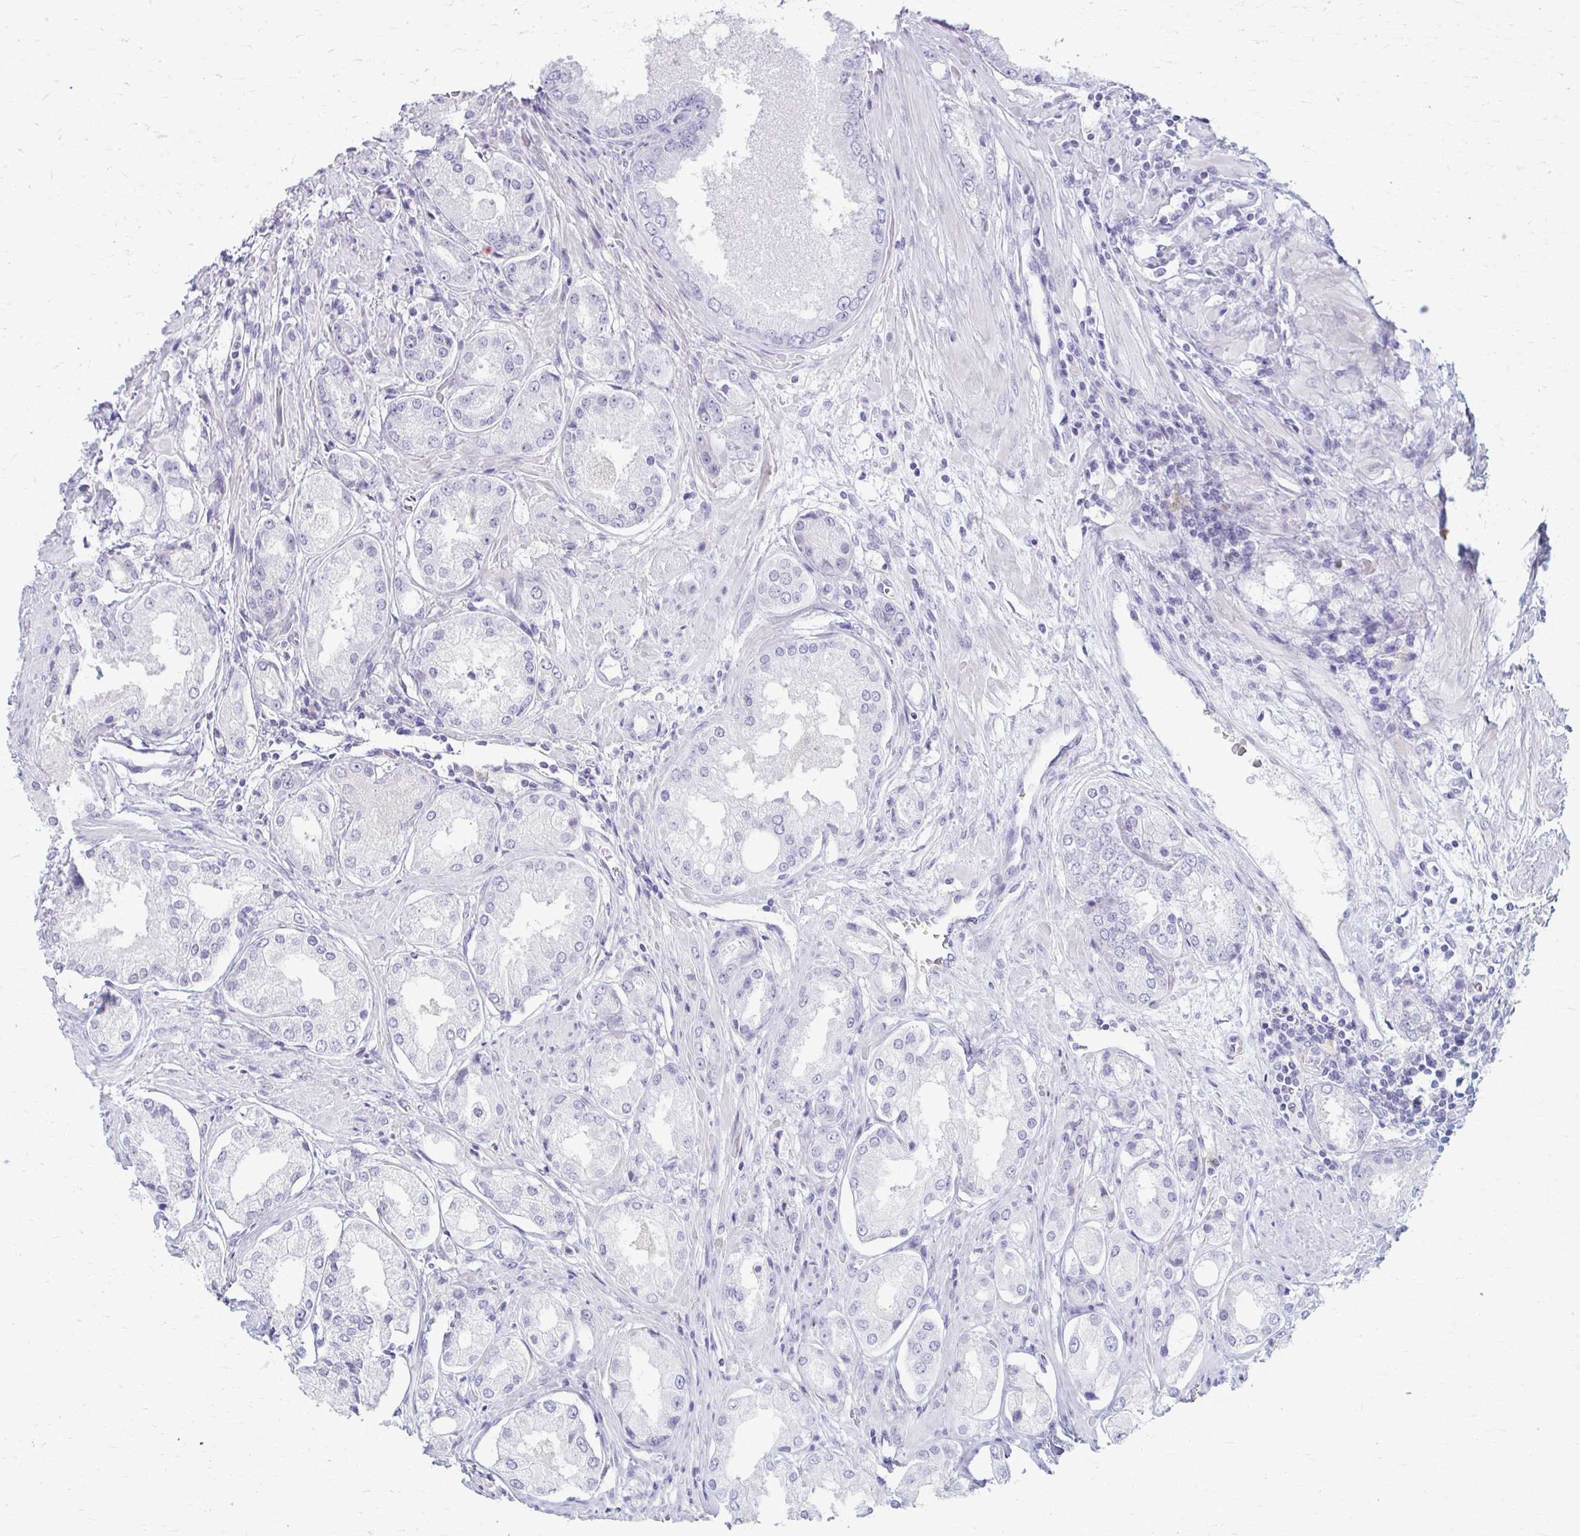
{"staining": {"intensity": "negative", "quantity": "none", "location": "none"}, "tissue": "prostate cancer", "cell_type": "Tumor cells", "image_type": "cancer", "snomed": [{"axis": "morphology", "description": "Adenocarcinoma, Low grade"}, {"axis": "topography", "description": "Prostate"}], "caption": "This is an immunohistochemistry (IHC) photomicrograph of human low-grade adenocarcinoma (prostate). There is no staining in tumor cells.", "gene": "LDLRAP1", "patient": {"sex": "male", "age": 68}}